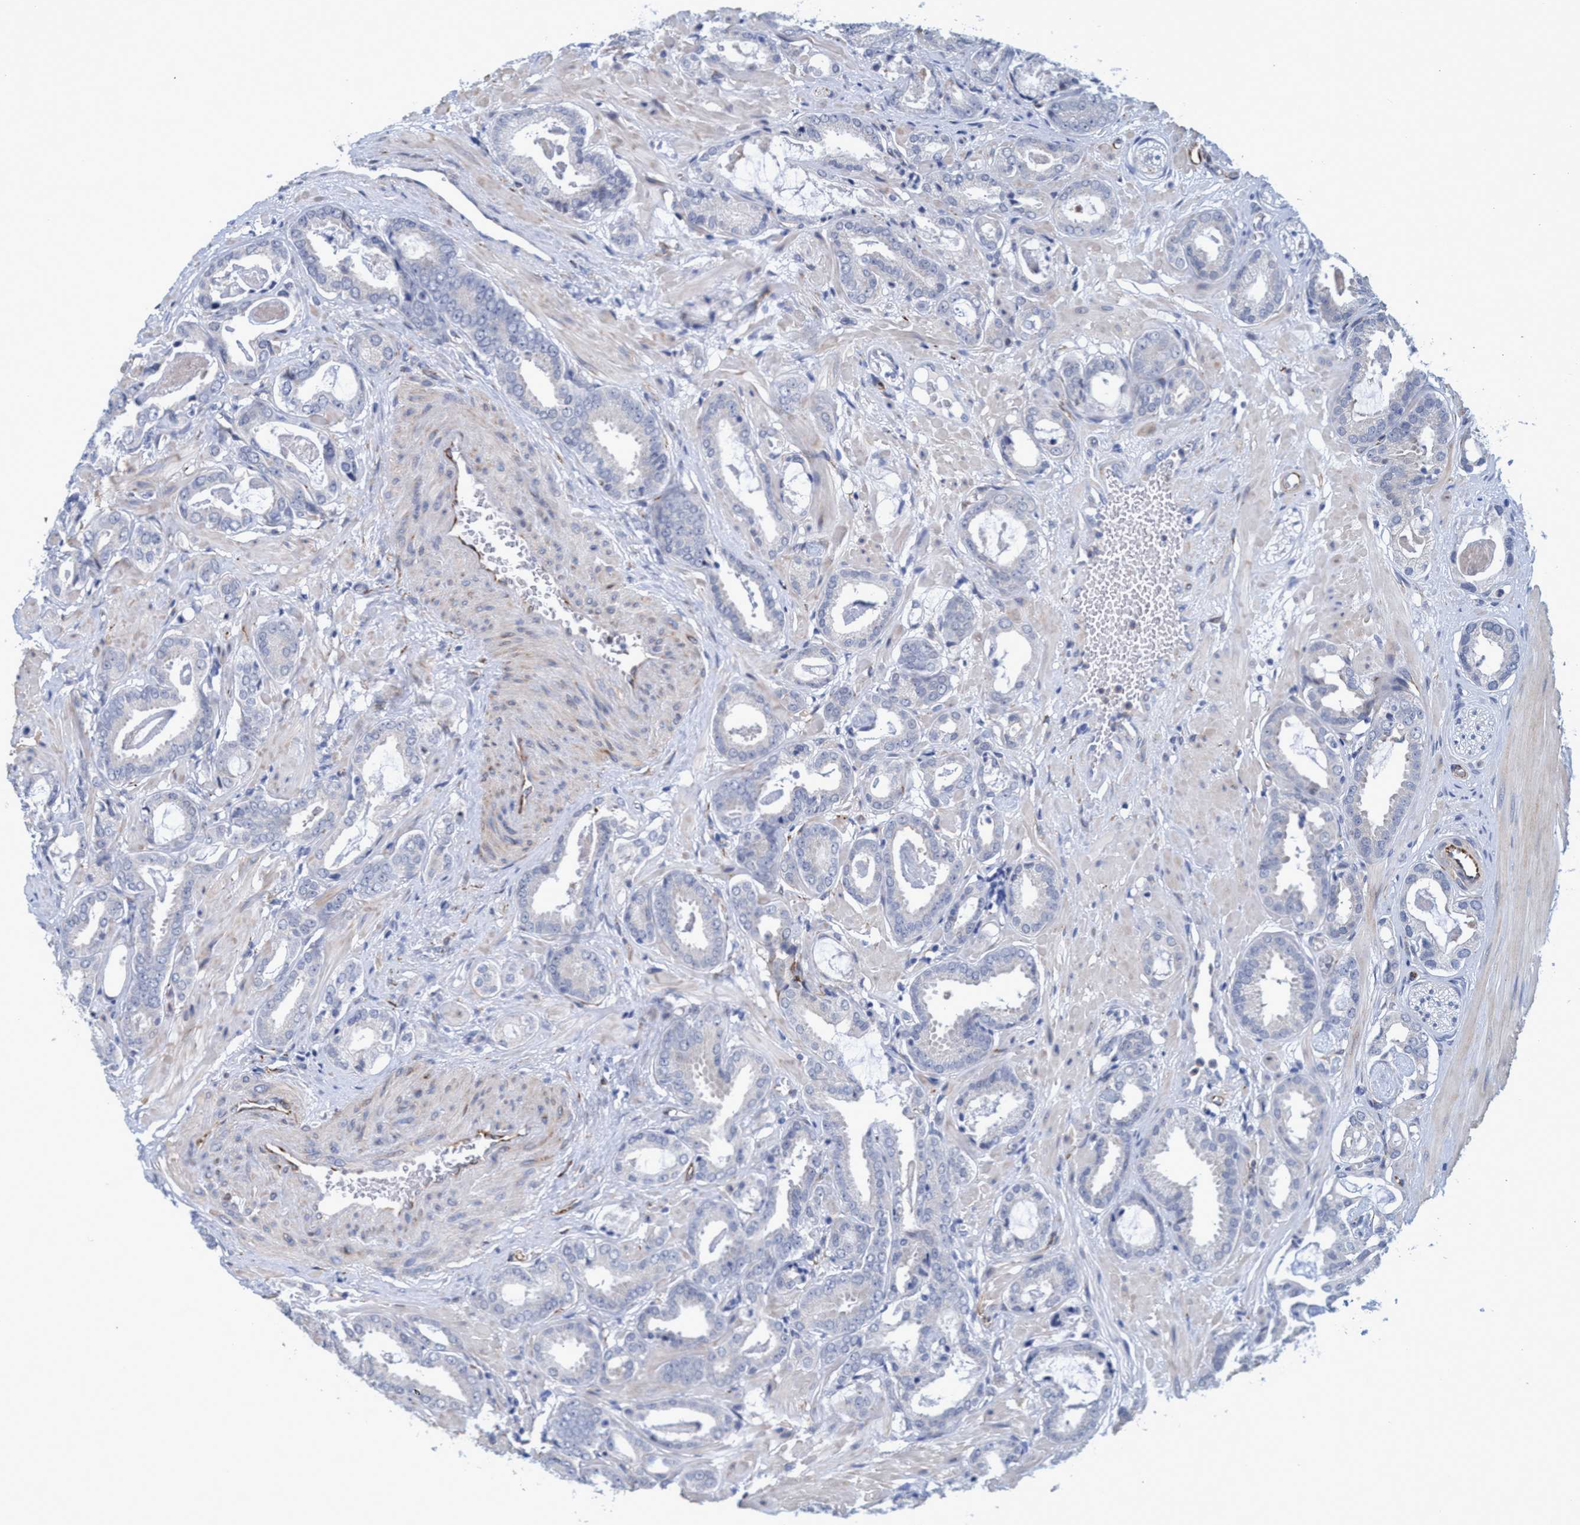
{"staining": {"intensity": "negative", "quantity": "none", "location": "none"}, "tissue": "prostate cancer", "cell_type": "Tumor cells", "image_type": "cancer", "snomed": [{"axis": "morphology", "description": "Adenocarcinoma, Low grade"}, {"axis": "topography", "description": "Prostate"}], "caption": "High magnification brightfield microscopy of prostate cancer stained with DAB (3,3'-diaminobenzidine) (brown) and counterstained with hematoxylin (blue): tumor cells show no significant positivity.", "gene": "SLC43A2", "patient": {"sex": "male", "age": 53}}